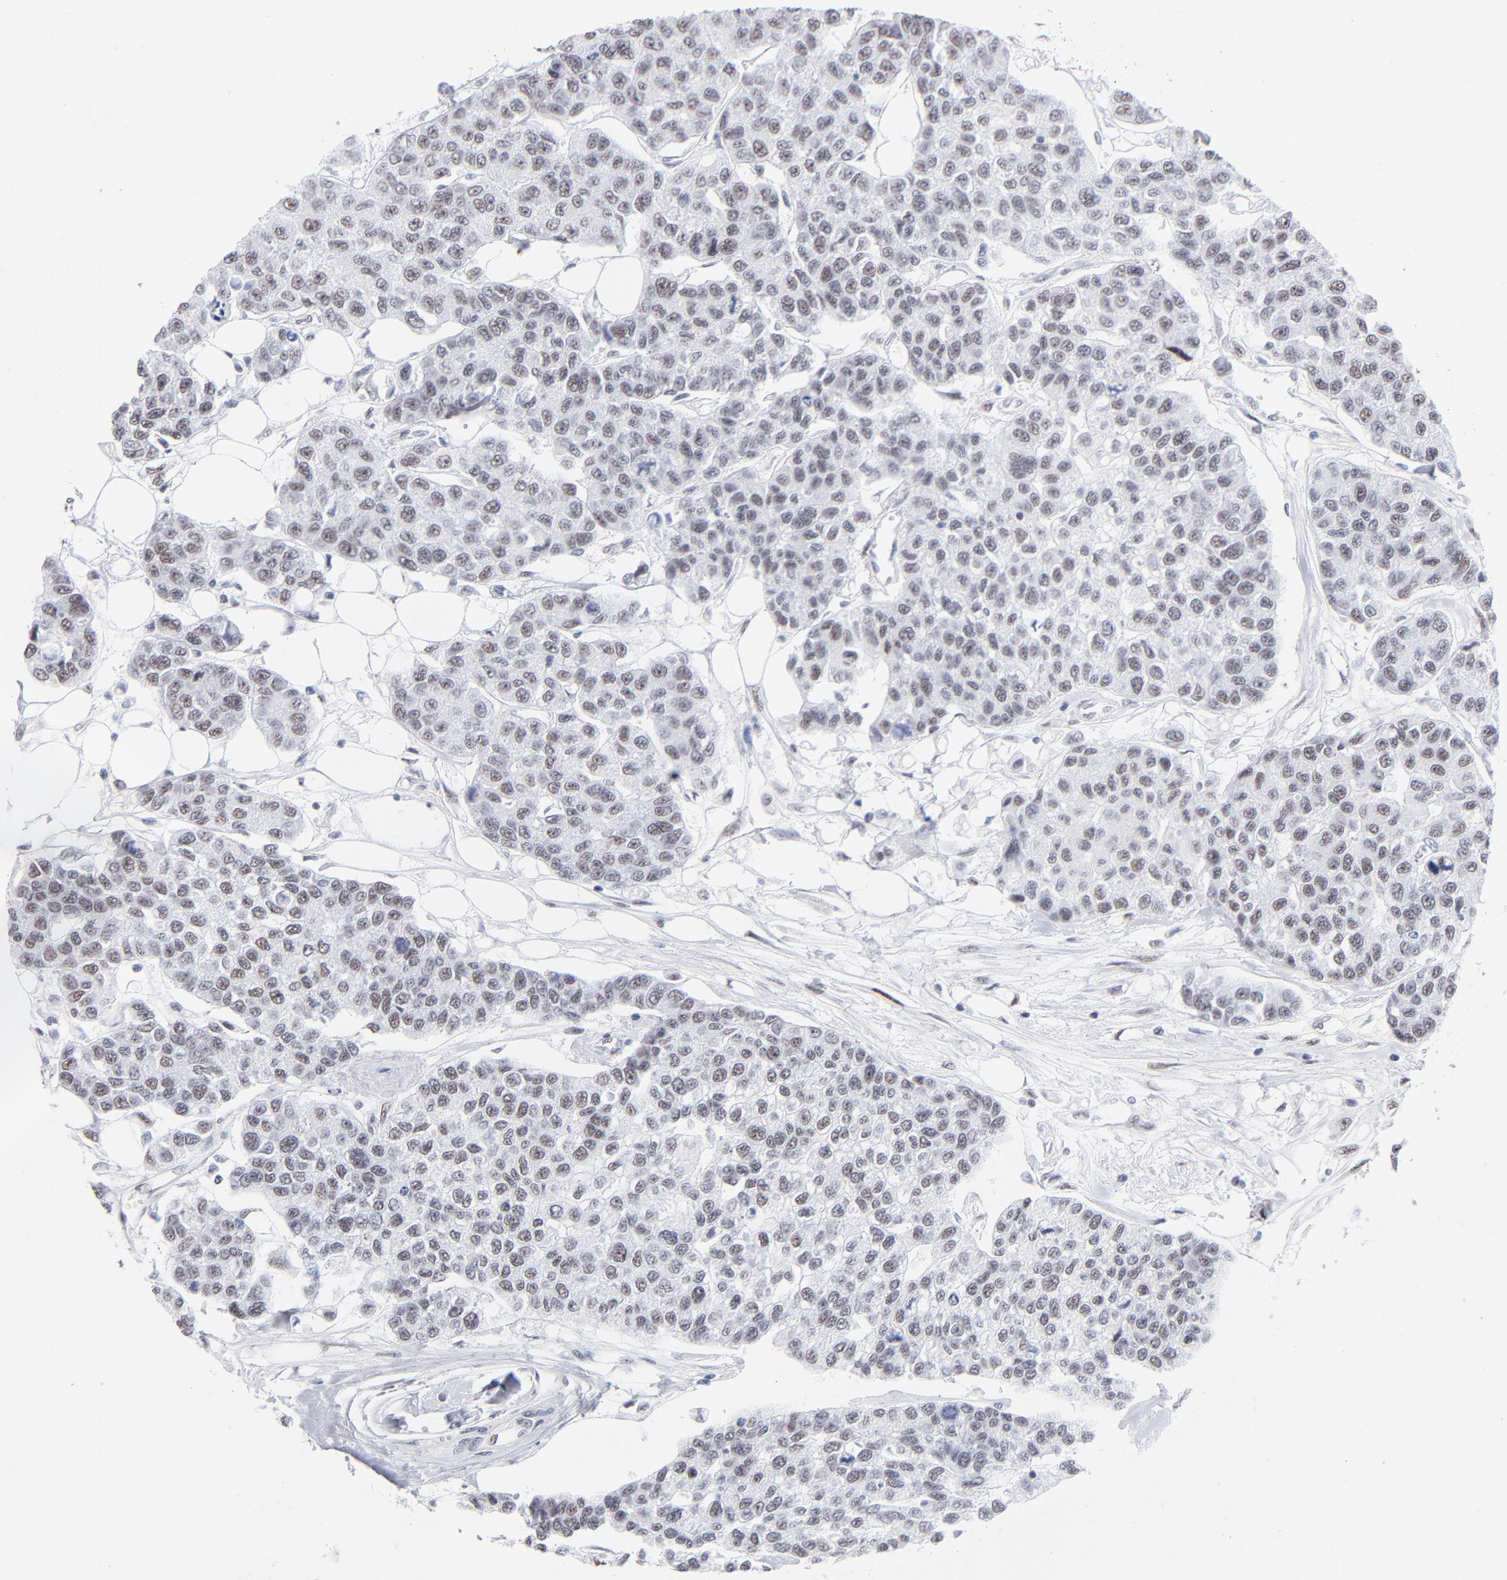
{"staining": {"intensity": "weak", "quantity": "25%-75%", "location": "nuclear"}, "tissue": "breast cancer", "cell_type": "Tumor cells", "image_type": "cancer", "snomed": [{"axis": "morphology", "description": "Duct carcinoma"}, {"axis": "topography", "description": "Breast"}], "caption": "An immunohistochemistry (IHC) photomicrograph of neoplastic tissue is shown. Protein staining in brown labels weak nuclear positivity in breast intraductal carcinoma within tumor cells.", "gene": "SNRPB", "patient": {"sex": "female", "age": 51}}